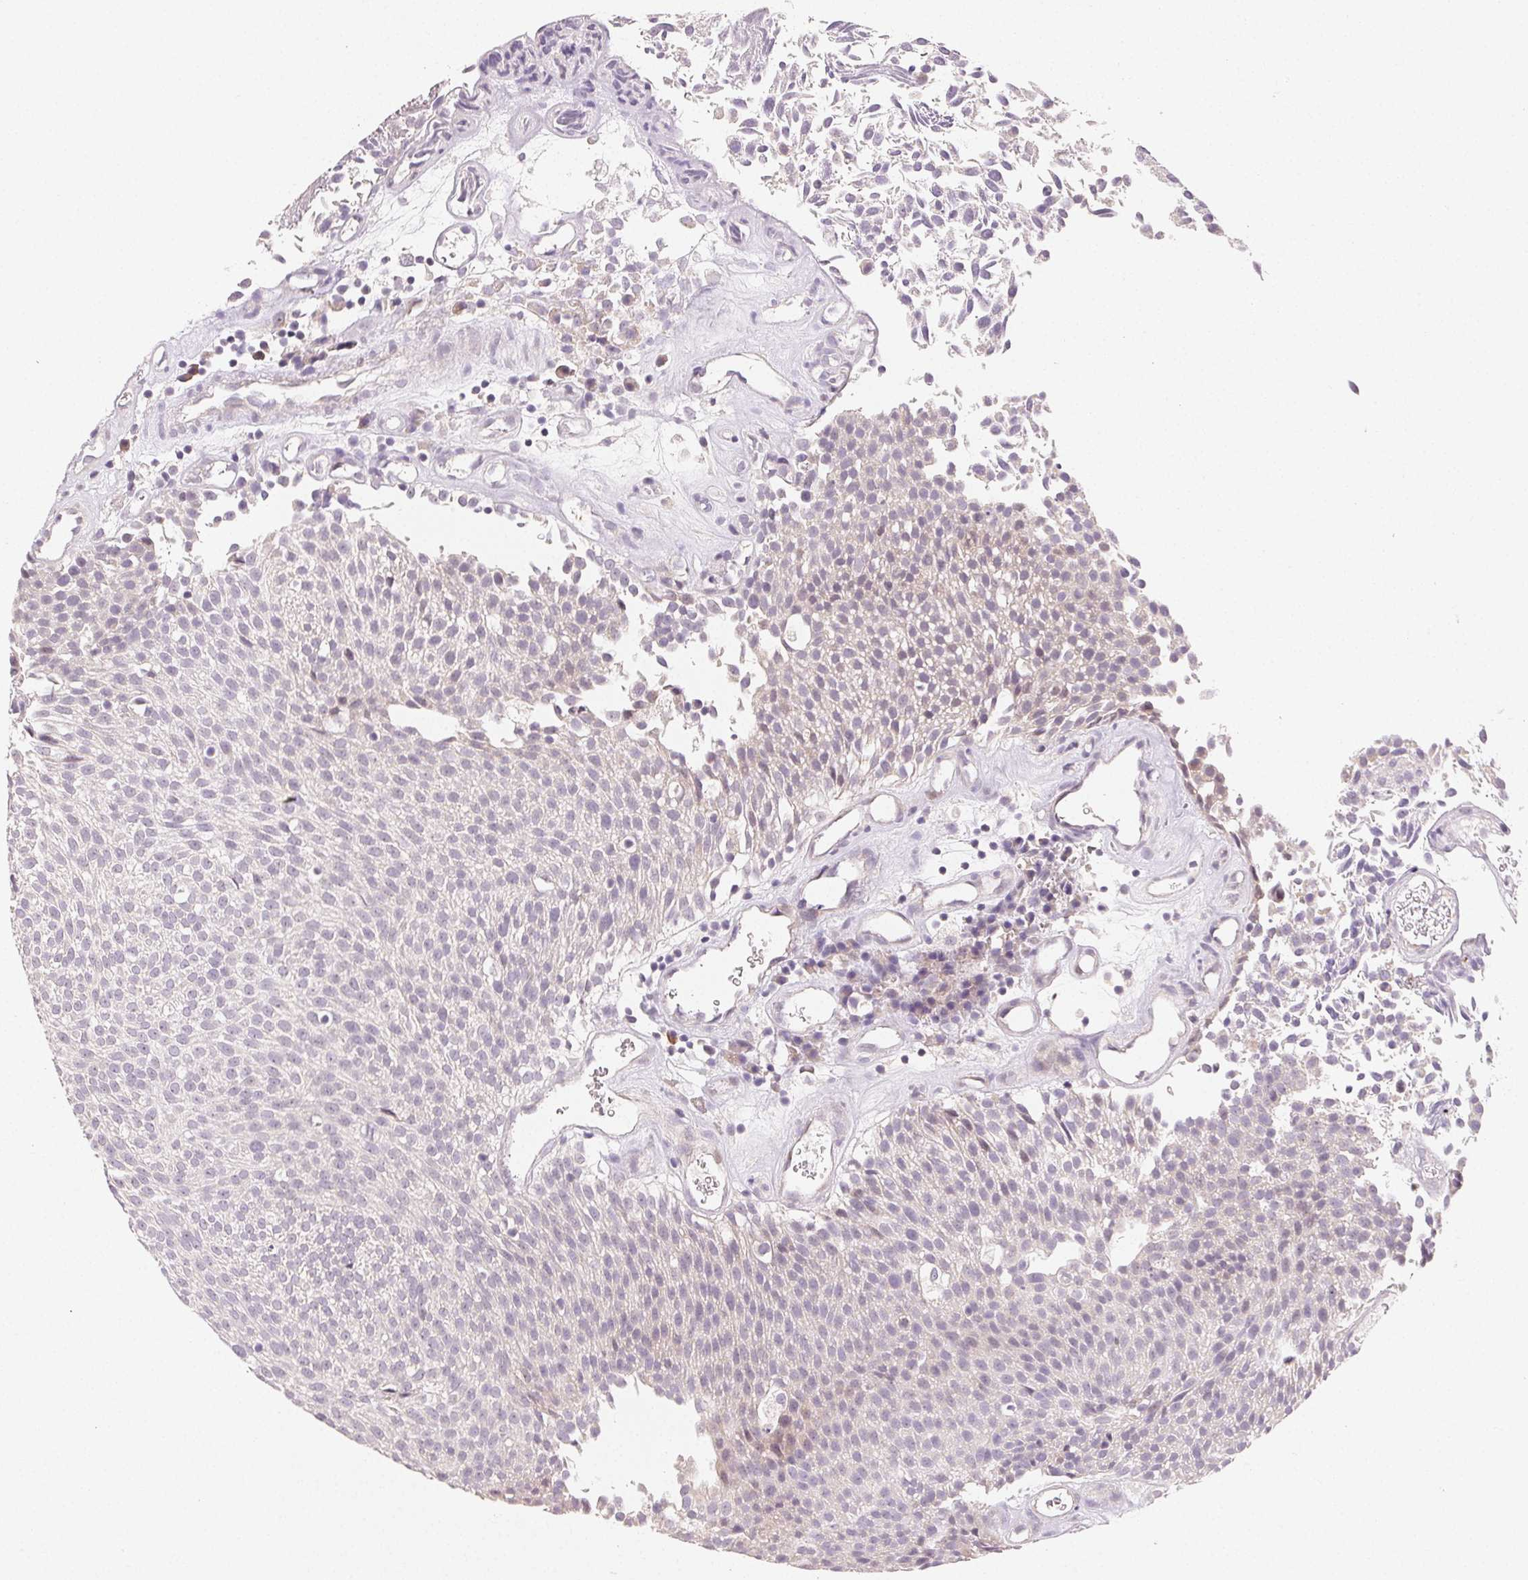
{"staining": {"intensity": "negative", "quantity": "none", "location": "none"}, "tissue": "urothelial cancer", "cell_type": "Tumor cells", "image_type": "cancer", "snomed": [{"axis": "morphology", "description": "Urothelial carcinoma, Low grade"}, {"axis": "topography", "description": "Urinary bladder"}], "caption": "The immunohistochemistry micrograph has no significant expression in tumor cells of low-grade urothelial carcinoma tissue. (DAB IHC with hematoxylin counter stain).", "gene": "MYBL1", "patient": {"sex": "female", "age": 79}}